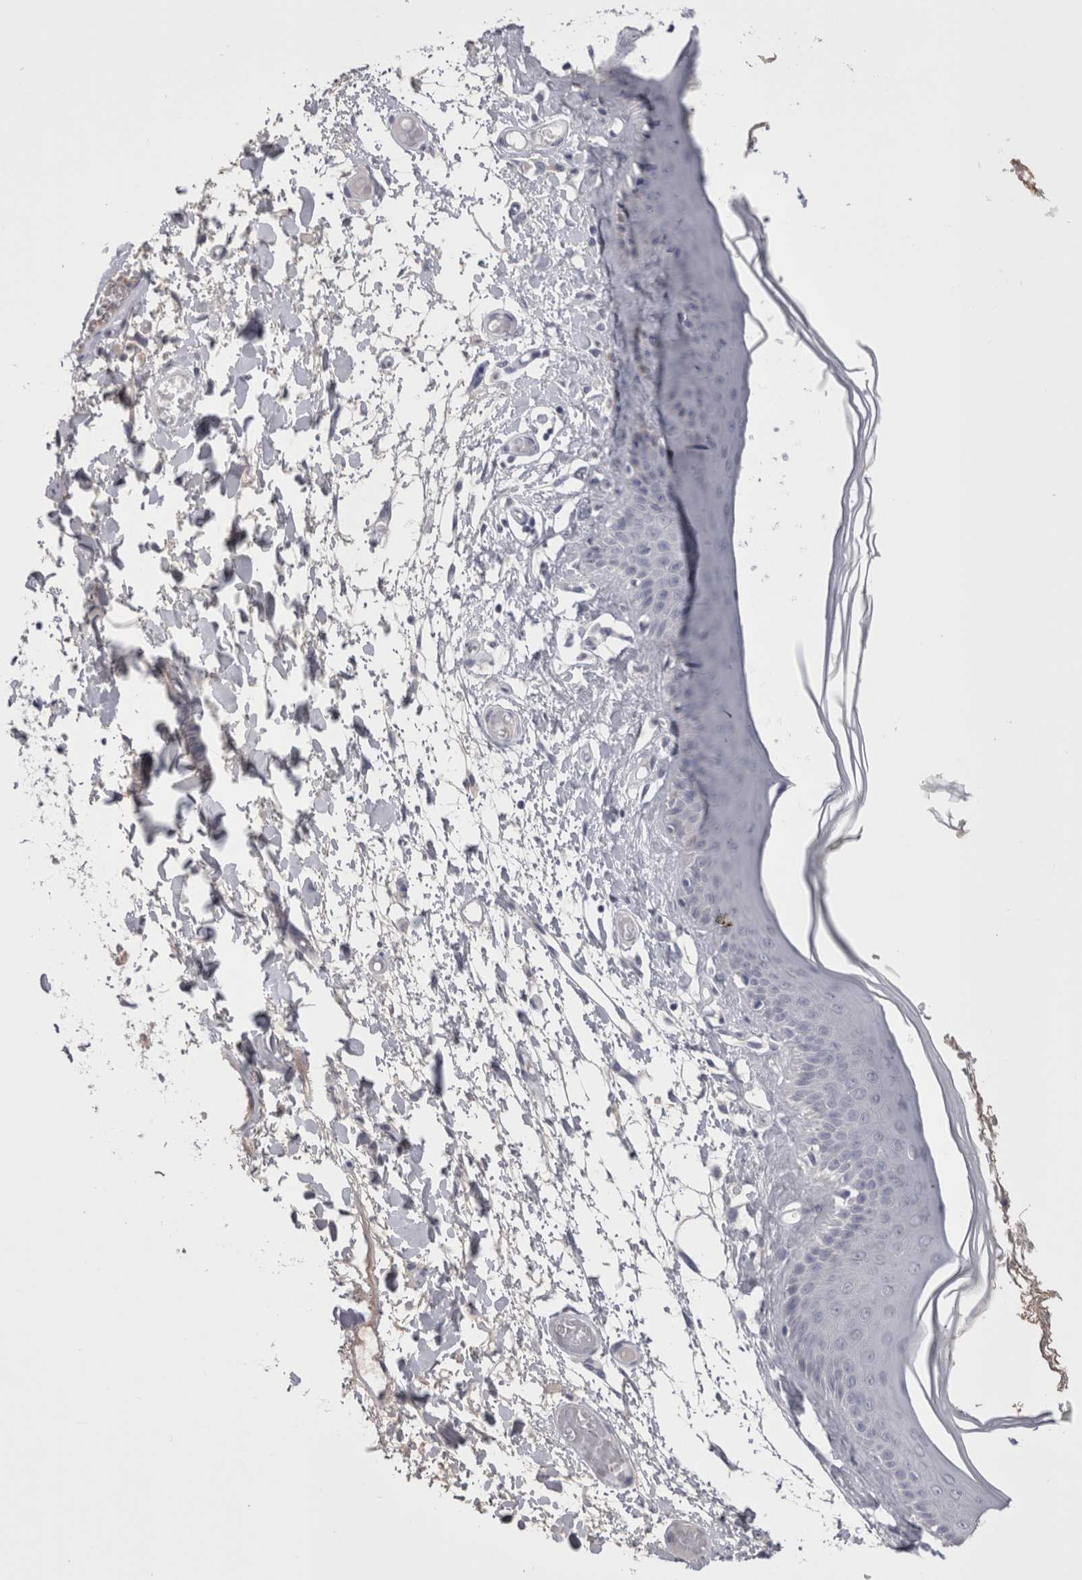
{"staining": {"intensity": "negative", "quantity": "none", "location": "none"}, "tissue": "skin", "cell_type": "Epidermal cells", "image_type": "normal", "snomed": [{"axis": "morphology", "description": "Normal tissue, NOS"}, {"axis": "topography", "description": "Vulva"}], "caption": "Histopathology image shows no protein staining in epidermal cells of normal skin. (DAB immunohistochemistry (IHC) visualized using brightfield microscopy, high magnification).", "gene": "CDHR5", "patient": {"sex": "female", "age": 73}}